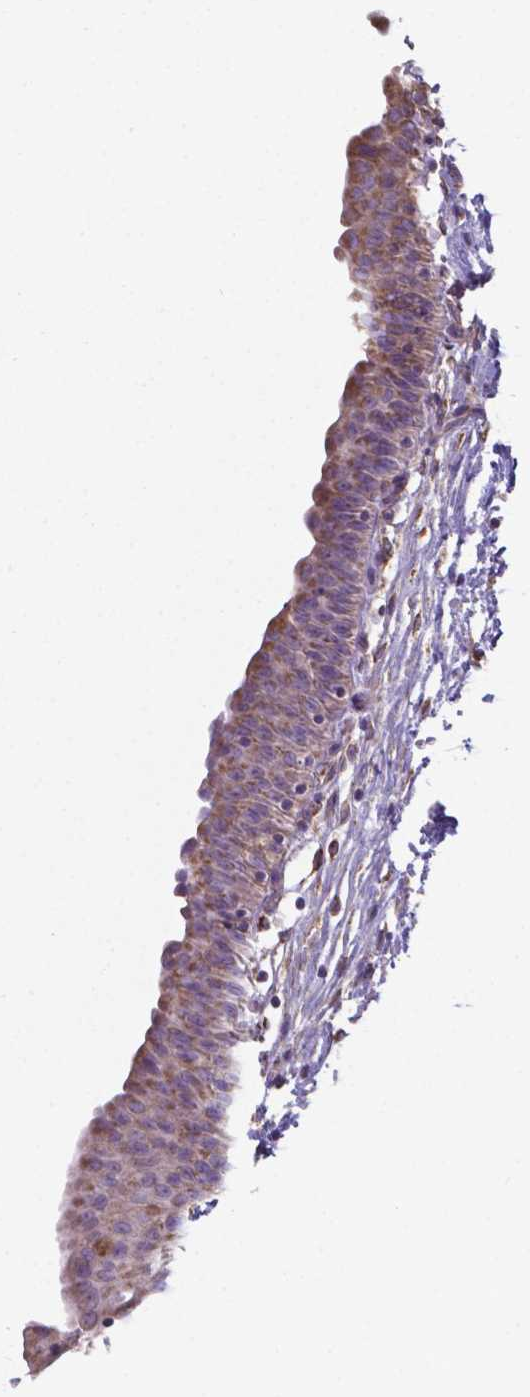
{"staining": {"intensity": "weak", "quantity": "<25%", "location": "cytoplasmic/membranous"}, "tissue": "urinary bladder", "cell_type": "Urothelial cells", "image_type": "normal", "snomed": [{"axis": "morphology", "description": "Normal tissue, NOS"}, {"axis": "topography", "description": "Urinary bladder"}], "caption": "Protein analysis of benign urinary bladder shows no significant staining in urothelial cells. Nuclei are stained in blue.", "gene": "FAM114A1", "patient": {"sex": "male", "age": 56}}